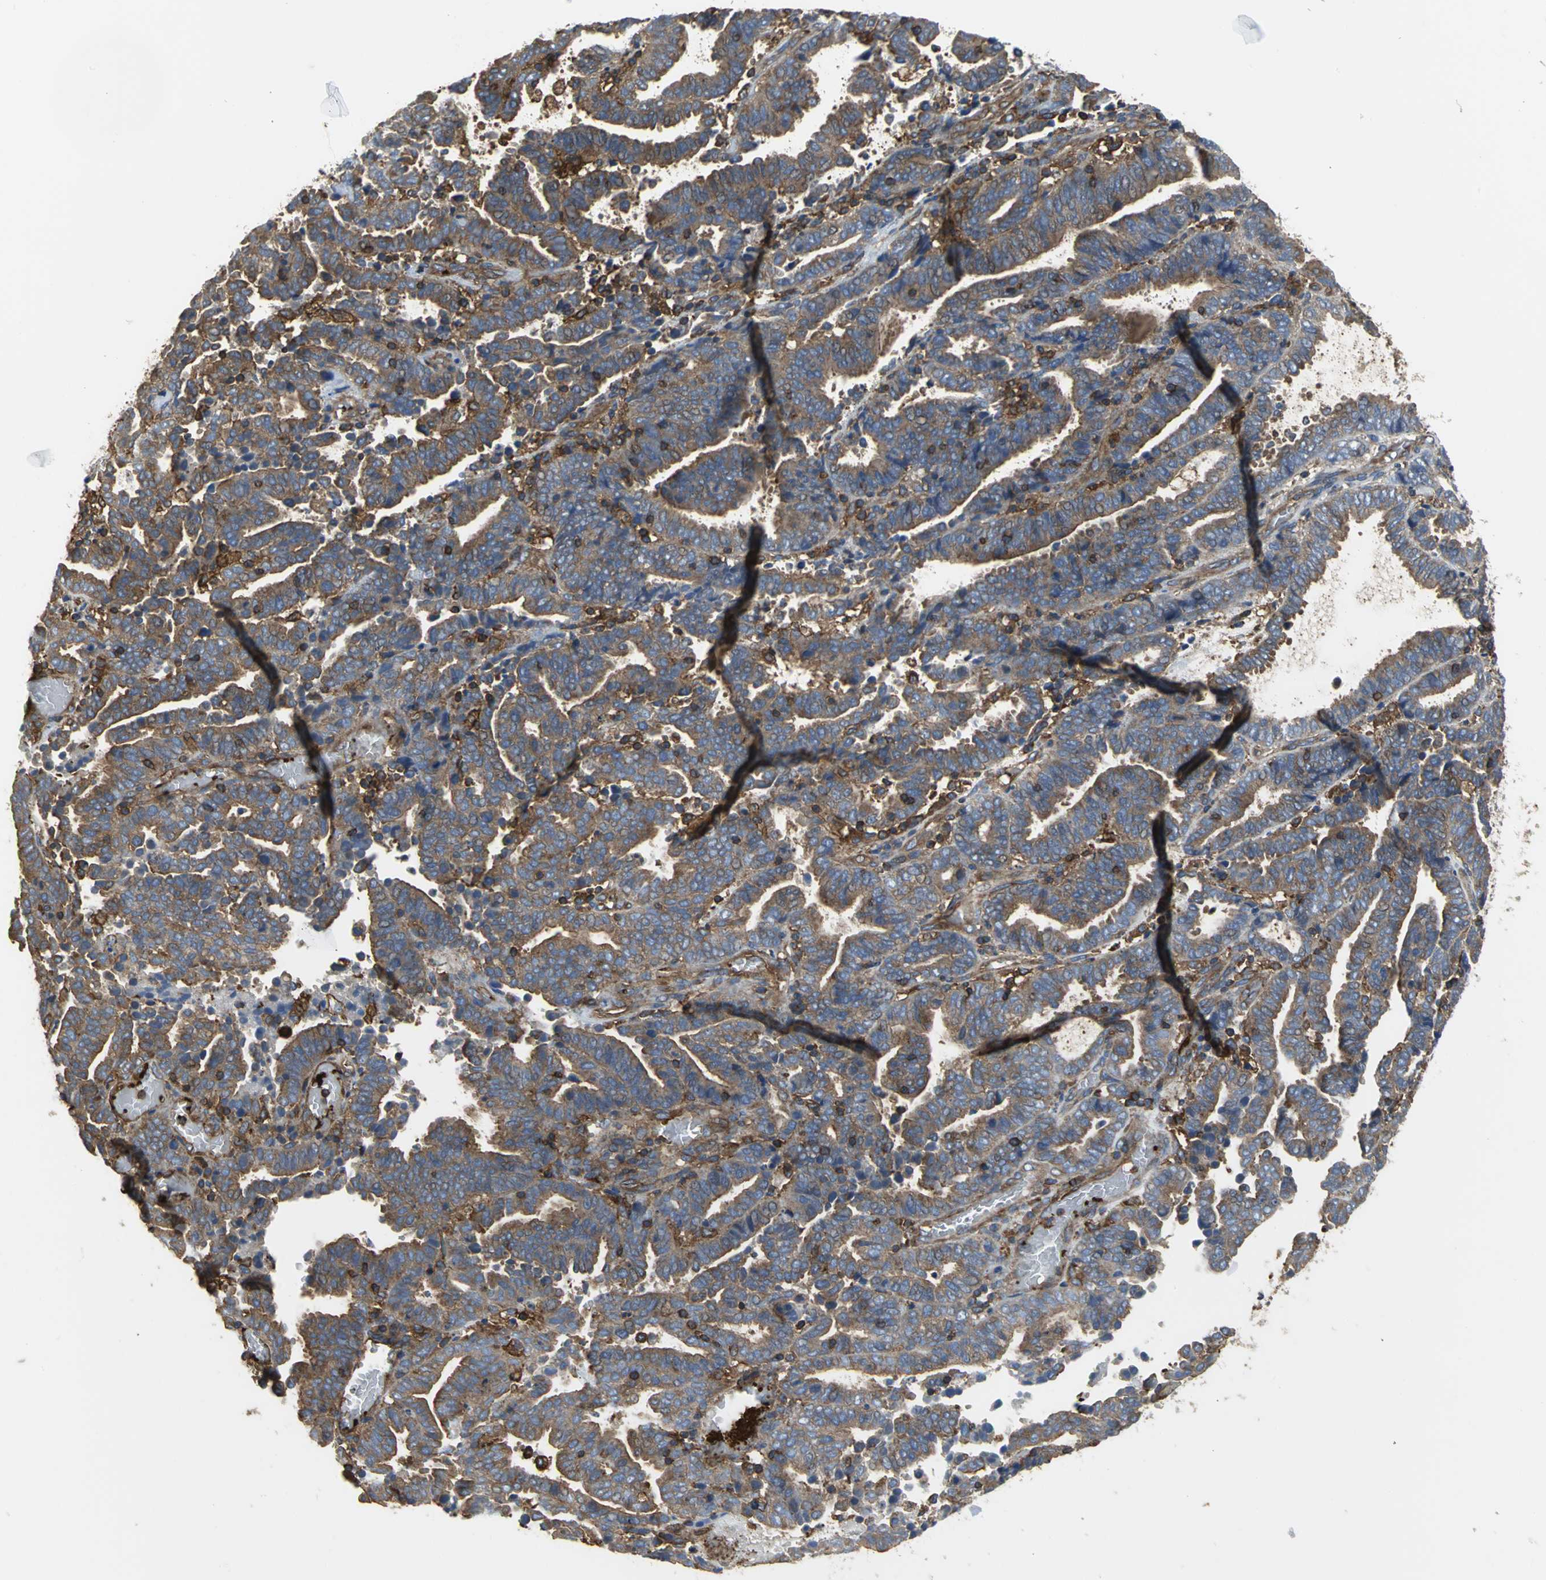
{"staining": {"intensity": "moderate", "quantity": ">75%", "location": "cytoplasmic/membranous"}, "tissue": "endometrial cancer", "cell_type": "Tumor cells", "image_type": "cancer", "snomed": [{"axis": "morphology", "description": "Adenocarcinoma, NOS"}, {"axis": "topography", "description": "Uterus"}], "caption": "Immunohistochemistry of human endometrial cancer (adenocarcinoma) demonstrates medium levels of moderate cytoplasmic/membranous staining in approximately >75% of tumor cells.", "gene": "TLN1", "patient": {"sex": "female", "age": 83}}